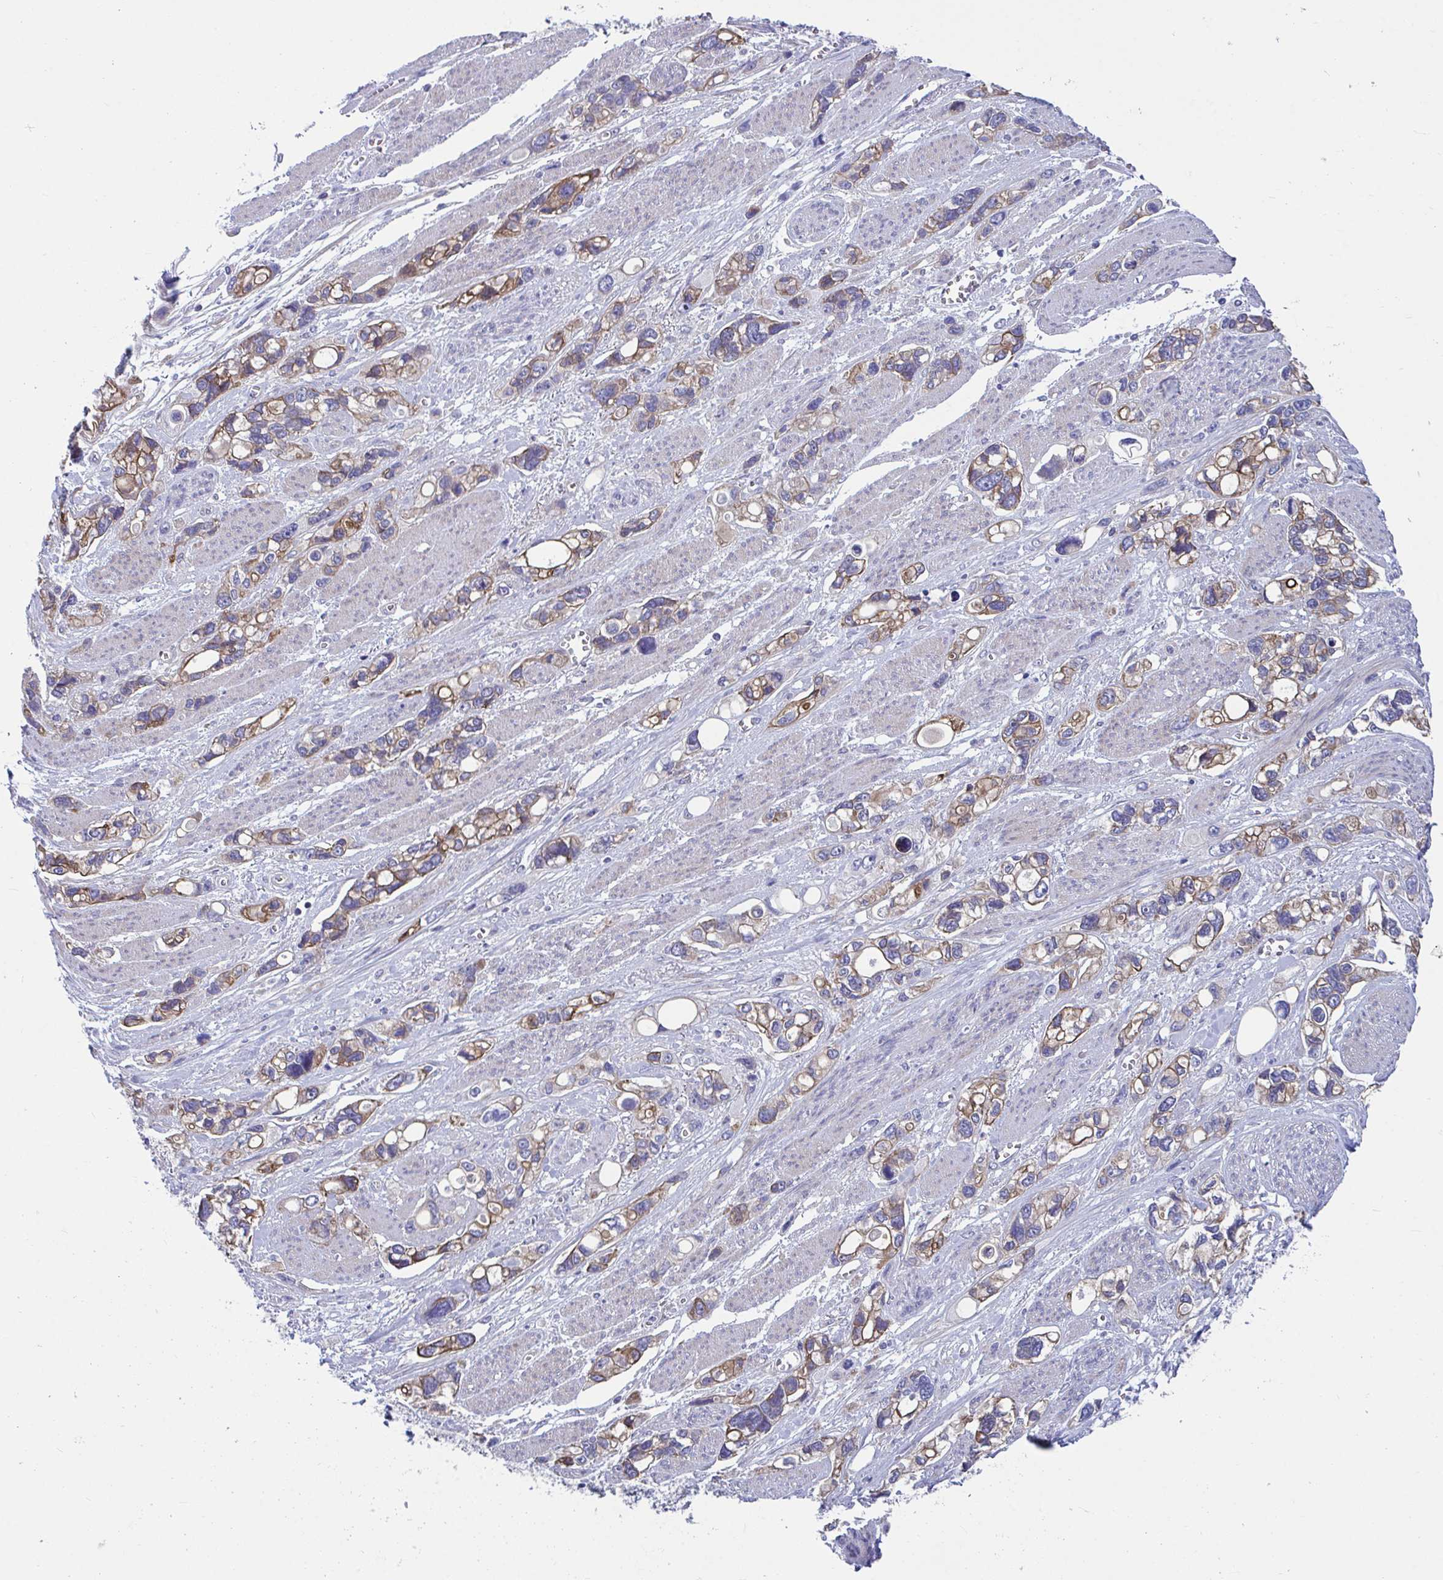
{"staining": {"intensity": "moderate", "quantity": ">75%", "location": "cytoplasmic/membranous"}, "tissue": "stomach cancer", "cell_type": "Tumor cells", "image_type": "cancer", "snomed": [{"axis": "morphology", "description": "Adenocarcinoma, NOS"}, {"axis": "topography", "description": "Stomach, upper"}], "caption": "IHC photomicrograph of stomach adenocarcinoma stained for a protein (brown), which reveals medium levels of moderate cytoplasmic/membranous positivity in approximately >75% of tumor cells.", "gene": "WBP1", "patient": {"sex": "female", "age": 81}}